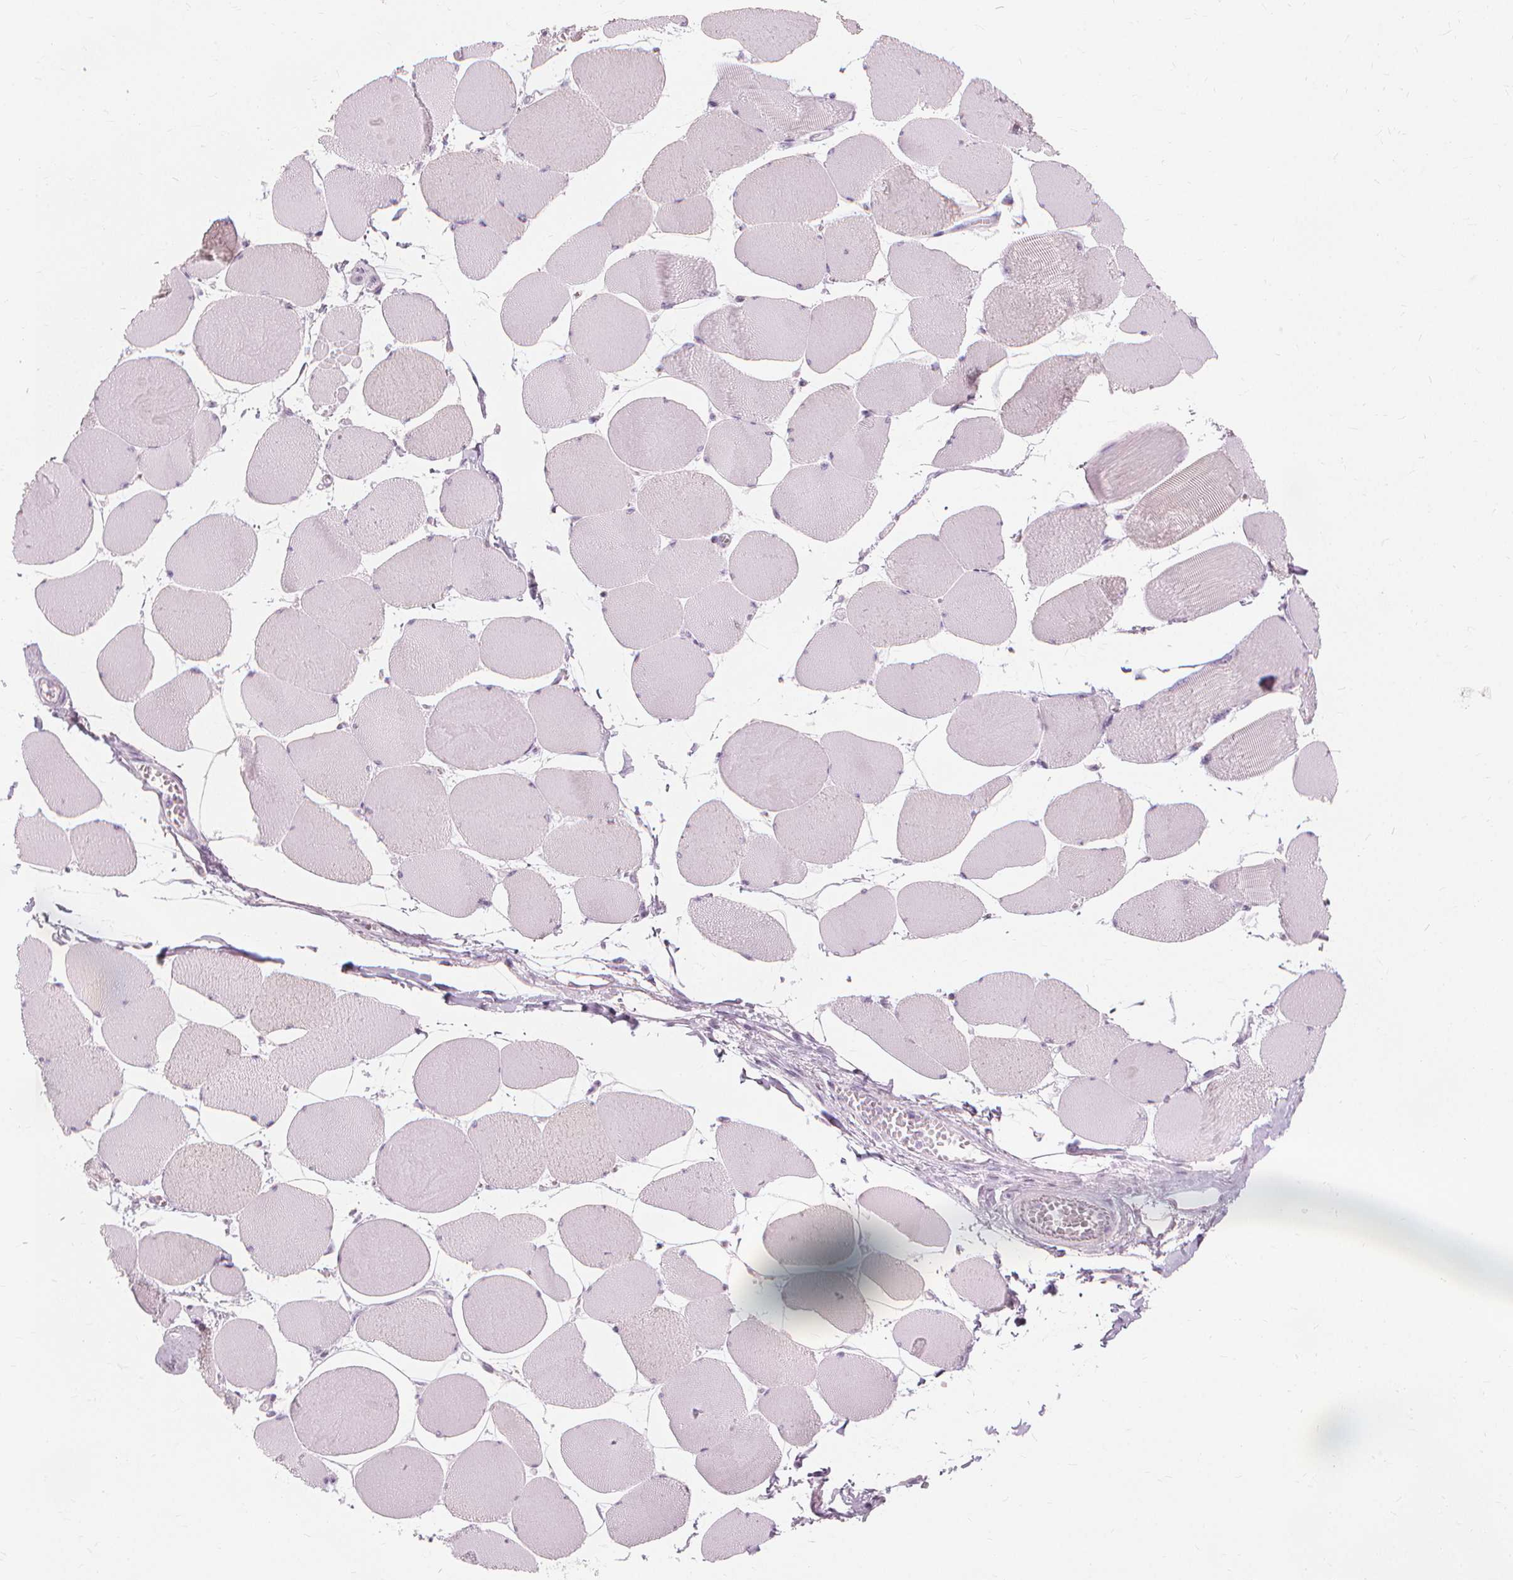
{"staining": {"intensity": "negative", "quantity": "none", "location": "none"}, "tissue": "skeletal muscle", "cell_type": "Myocytes", "image_type": "normal", "snomed": [{"axis": "morphology", "description": "Normal tissue, NOS"}, {"axis": "topography", "description": "Skeletal muscle"}], "caption": "Immunohistochemistry micrograph of benign skeletal muscle: human skeletal muscle stained with DAB (3,3'-diaminobenzidine) demonstrates no significant protein positivity in myocytes.", "gene": "MUC12", "patient": {"sex": "female", "age": 75}}